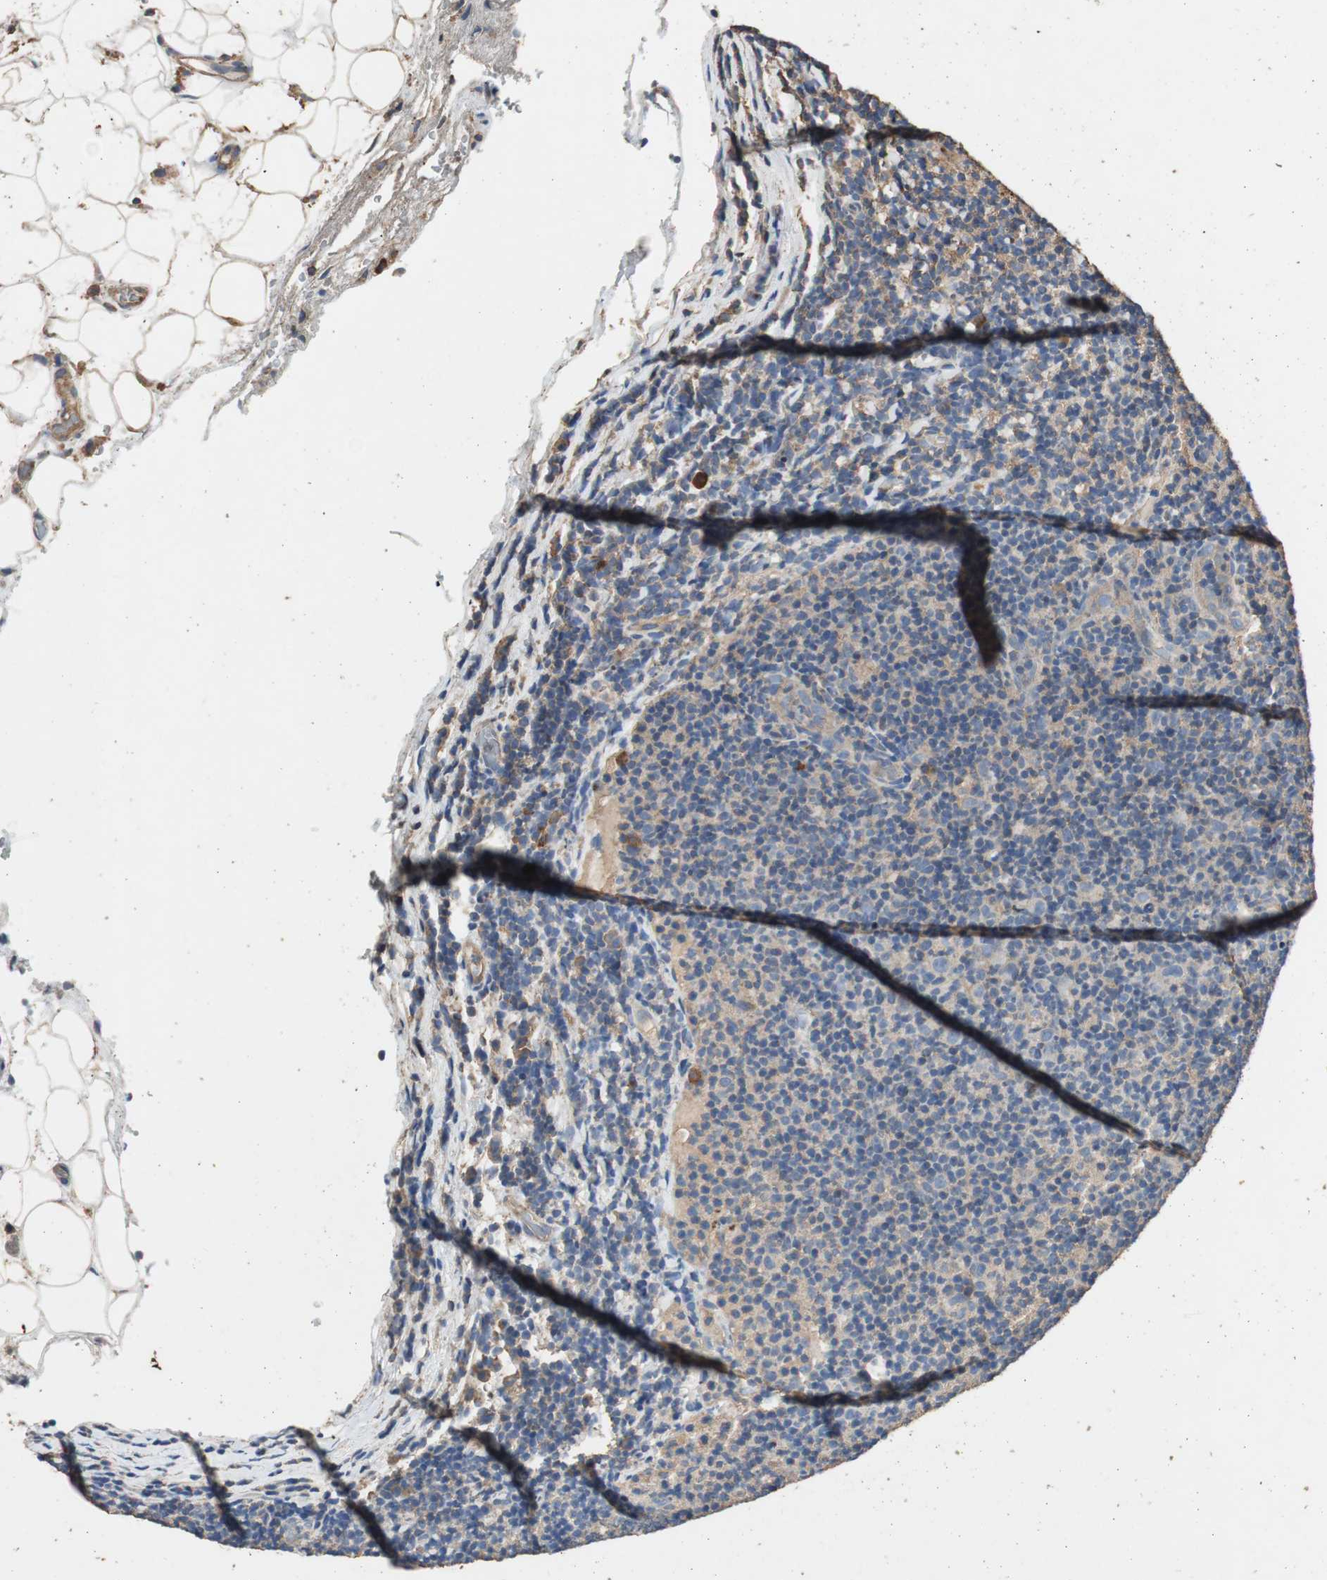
{"staining": {"intensity": "weak", "quantity": "<25%", "location": "cytoplasmic/membranous"}, "tissue": "lymphoma", "cell_type": "Tumor cells", "image_type": "cancer", "snomed": [{"axis": "morphology", "description": "Malignant lymphoma, non-Hodgkin's type, Low grade"}, {"axis": "topography", "description": "Lymph node"}], "caption": "IHC image of human lymphoma stained for a protein (brown), which displays no staining in tumor cells.", "gene": "TNFRSF14", "patient": {"sex": "male", "age": 83}}